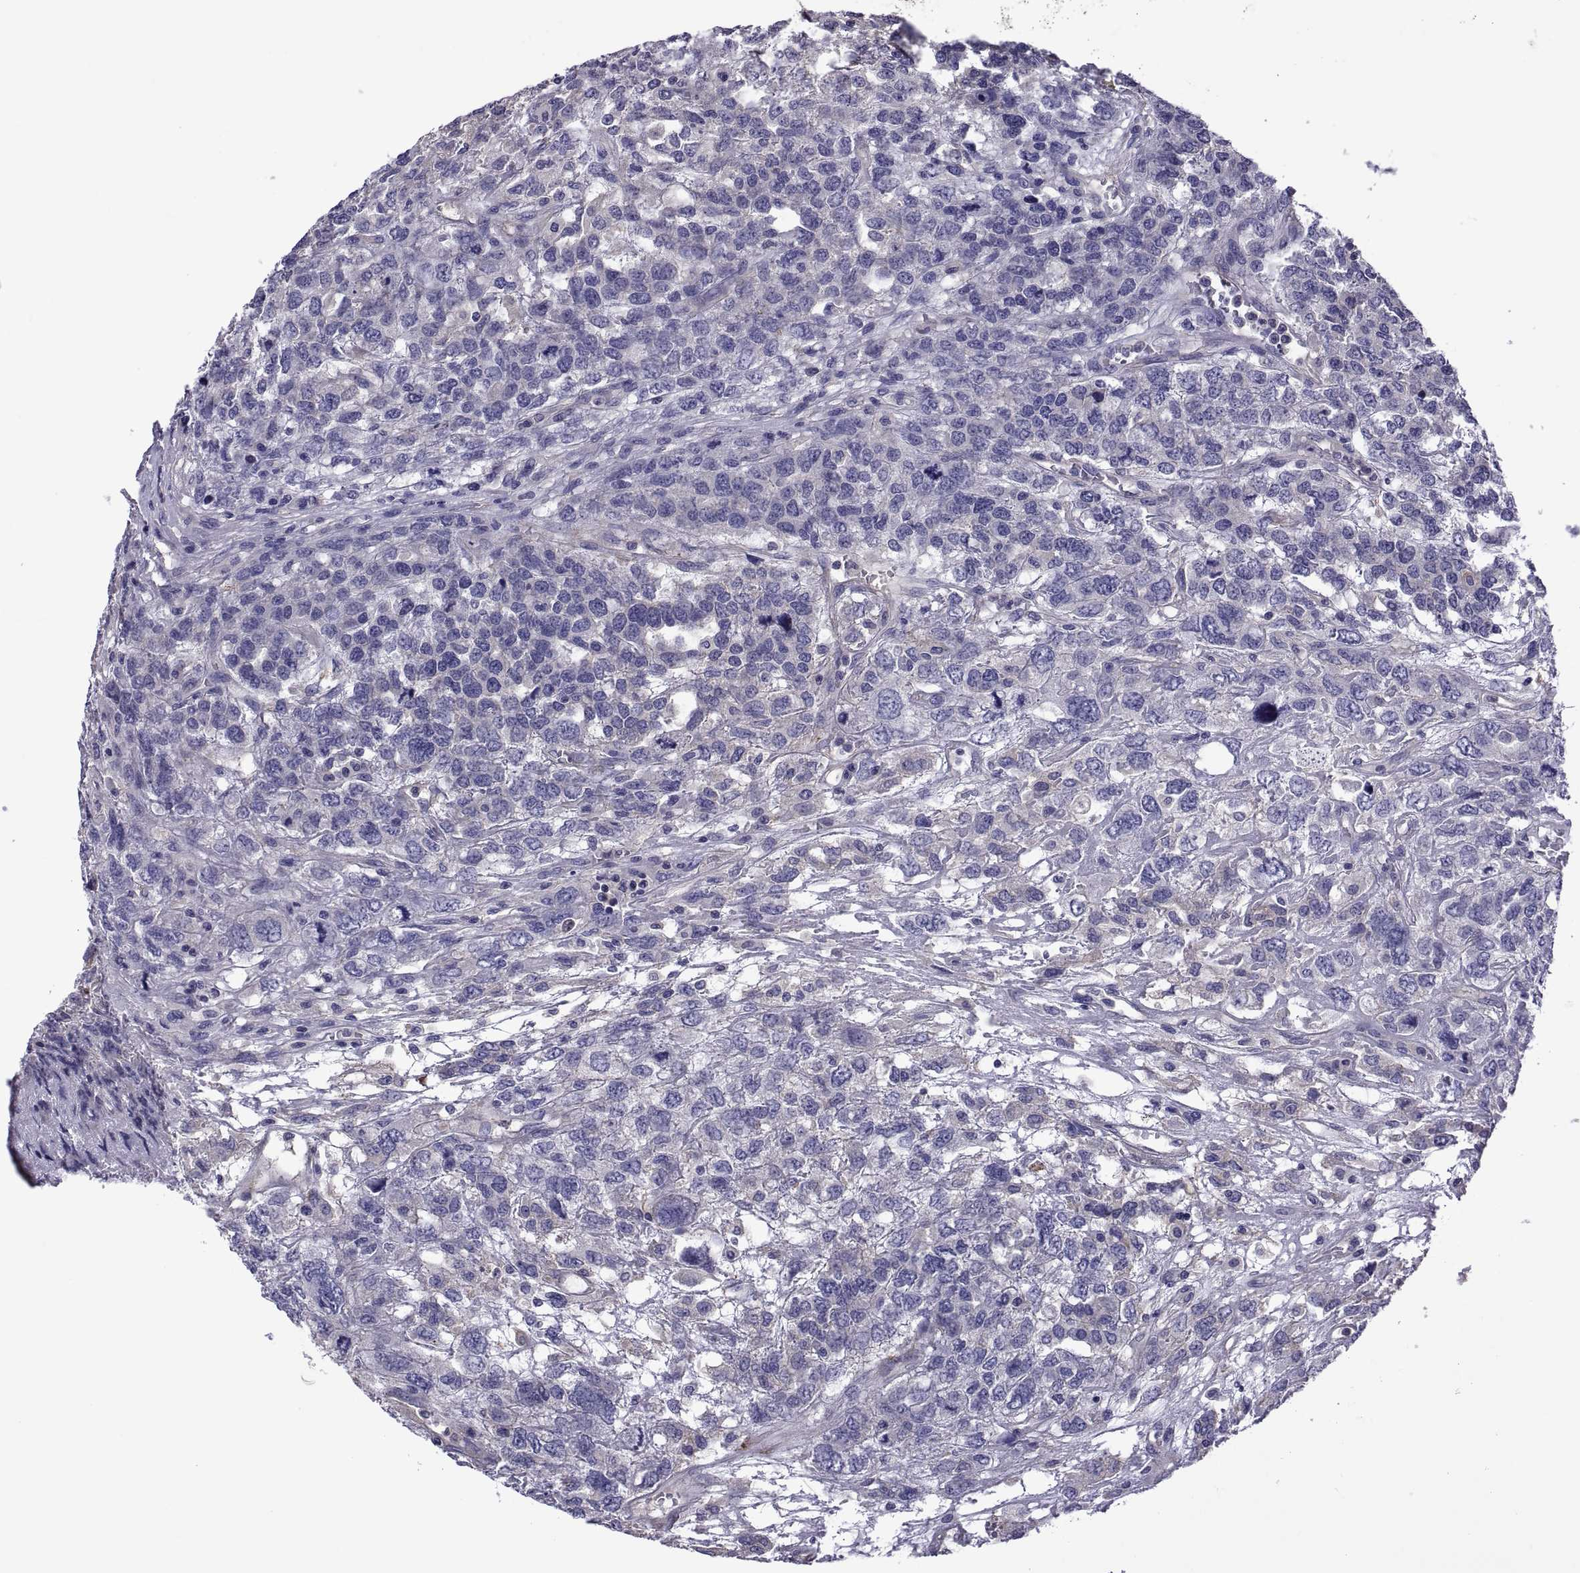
{"staining": {"intensity": "negative", "quantity": "none", "location": "none"}, "tissue": "testis cancer", "cell_type": "Tumor cells", "image_type": "cancer", "snomed": [{"axis": "morphology", "description": "Seminoma, NOS"}, {"axis": "topography", "description": "Testis"}], "caption": "There is no significant positivity in tumor cells of testis seminoma.", "gene": "TMC3", "patient": {"sex": "male", "age": 52}}